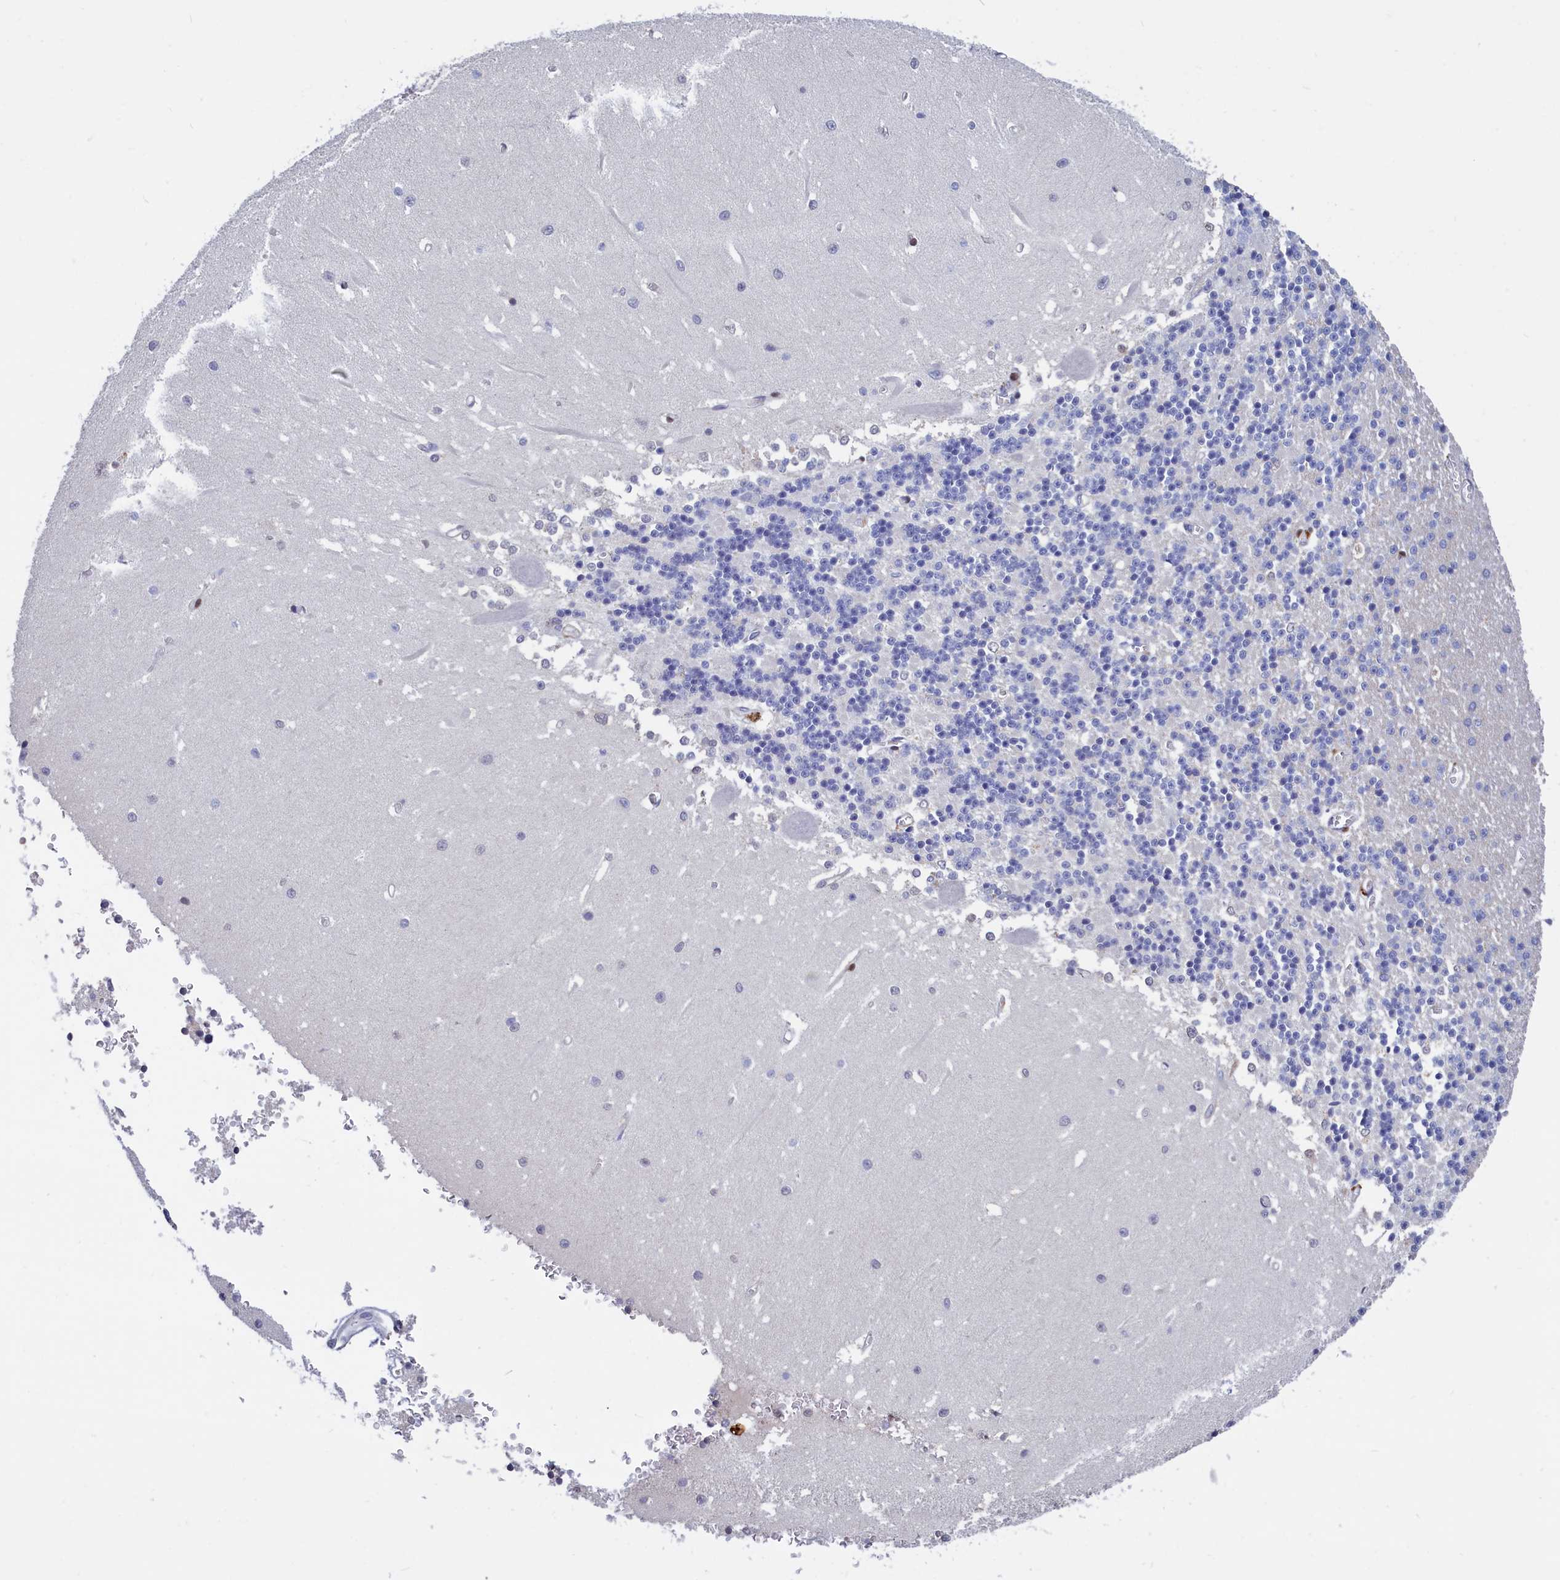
{"staining": {"intensity": "negative", "quantity": "none", "location": "none"}, "tissue": "cerebellum", "cell_type": "Cells in granular layer", "image_type": "normal", "snomed": [{"axis": "morphology", "description": "Normal tissue, NOS"}, {"axis": "topography", "description": "Cerebellum"}], "caption": "This is an immunohistochemistry micrograph of normal cerebellum. There is no positivity in cells in granular layer.", "gene": "CRIP1", "patient": {"sex": "male", "age": 37}}